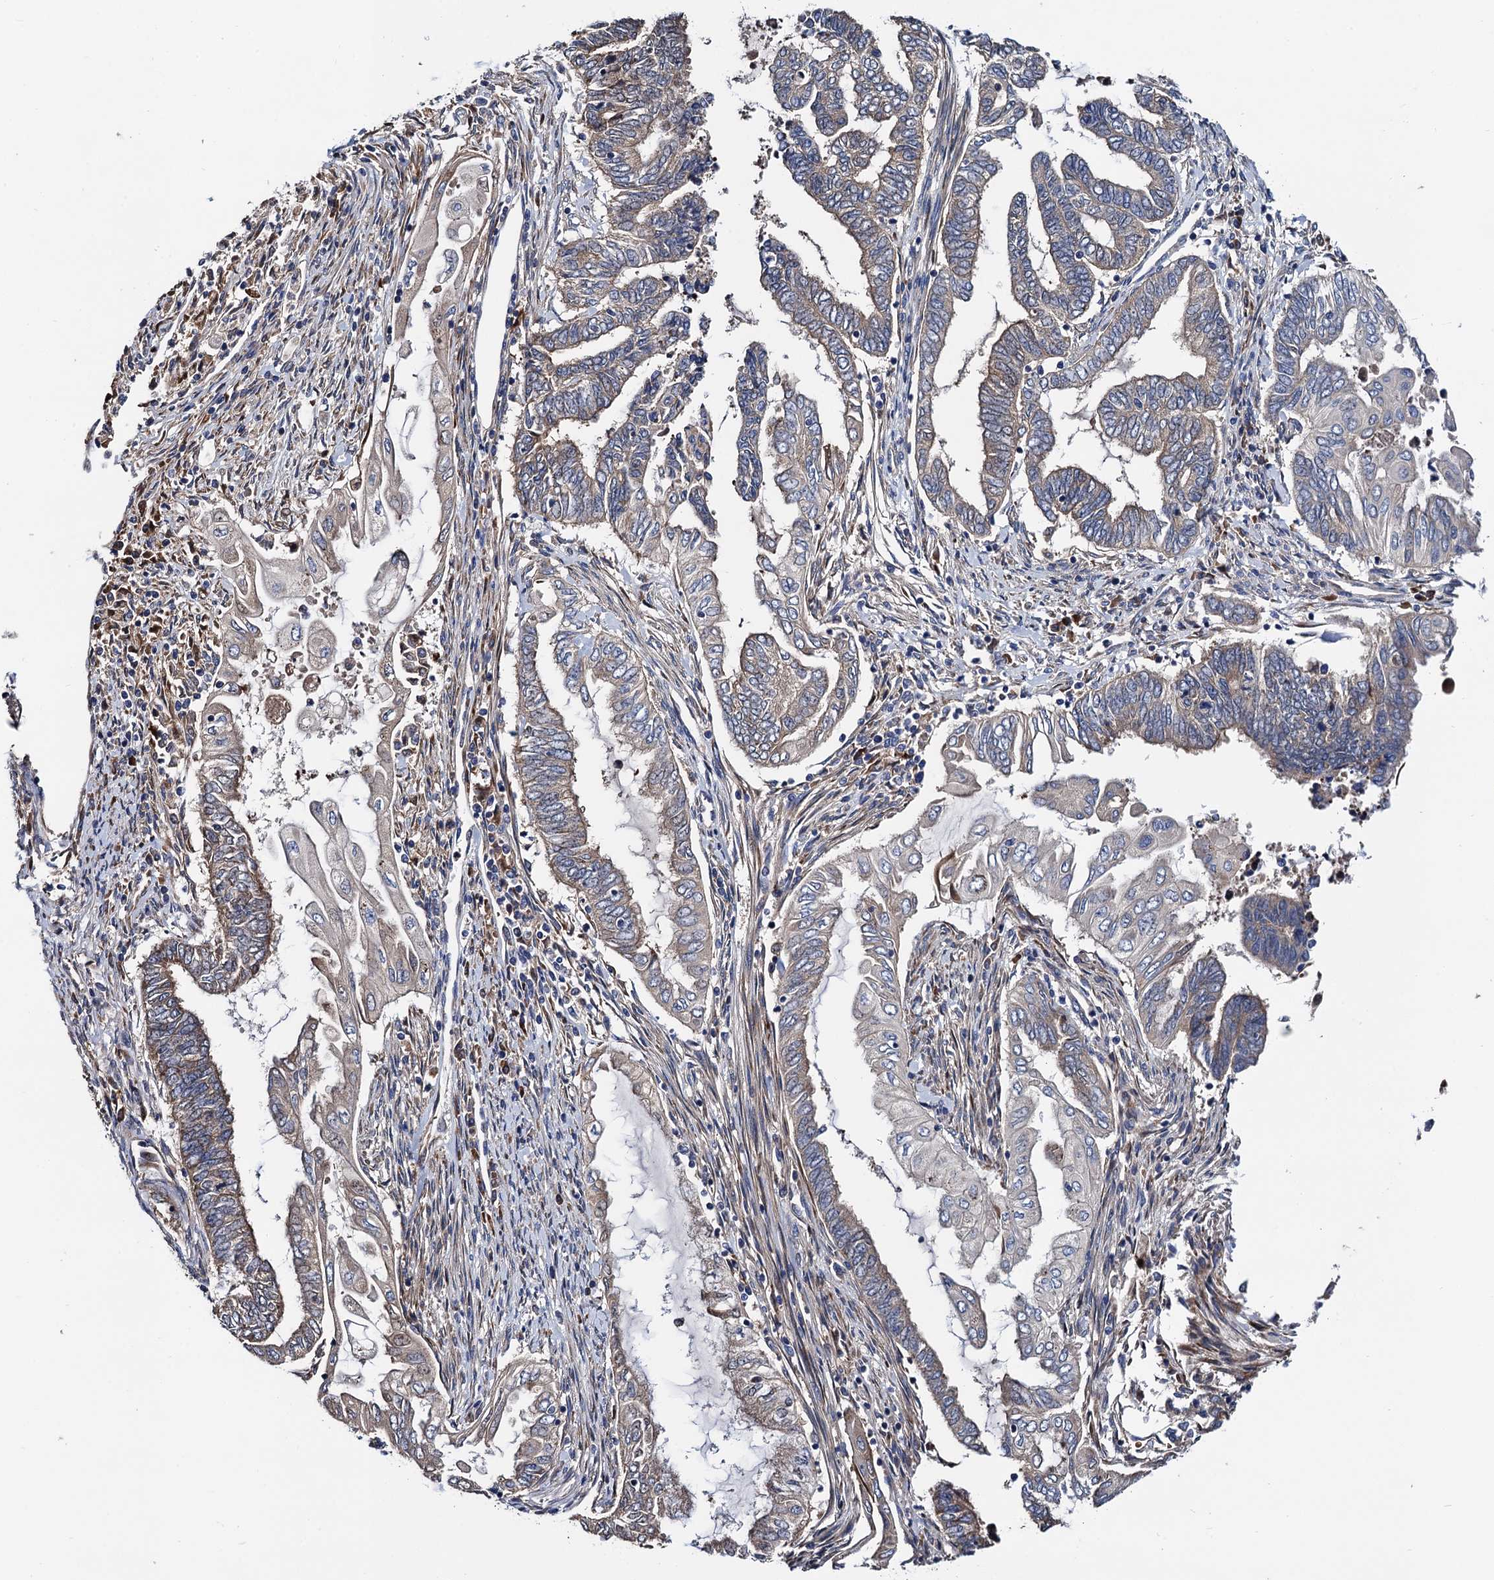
{"staining": {"intensity": "negative", "quantity": "none", "location": "none"}, "tissue": "endometrial cancer", "cell_type": "Tumor cells", "image_type": "cancer", "snomed": [{"axis": "morphology", "description": "Adenocarcinoma, NOS"}, {"axis": "topography", "description": "Uterus"}, {"axis": "topography", "description": "Endometrium"}], "caption": "Tumor cells show no significant protein positivity in adenocarcinoma (endometrial).", "gene": "TRMT112", "patient": {"sex": "female", "age": 70}}